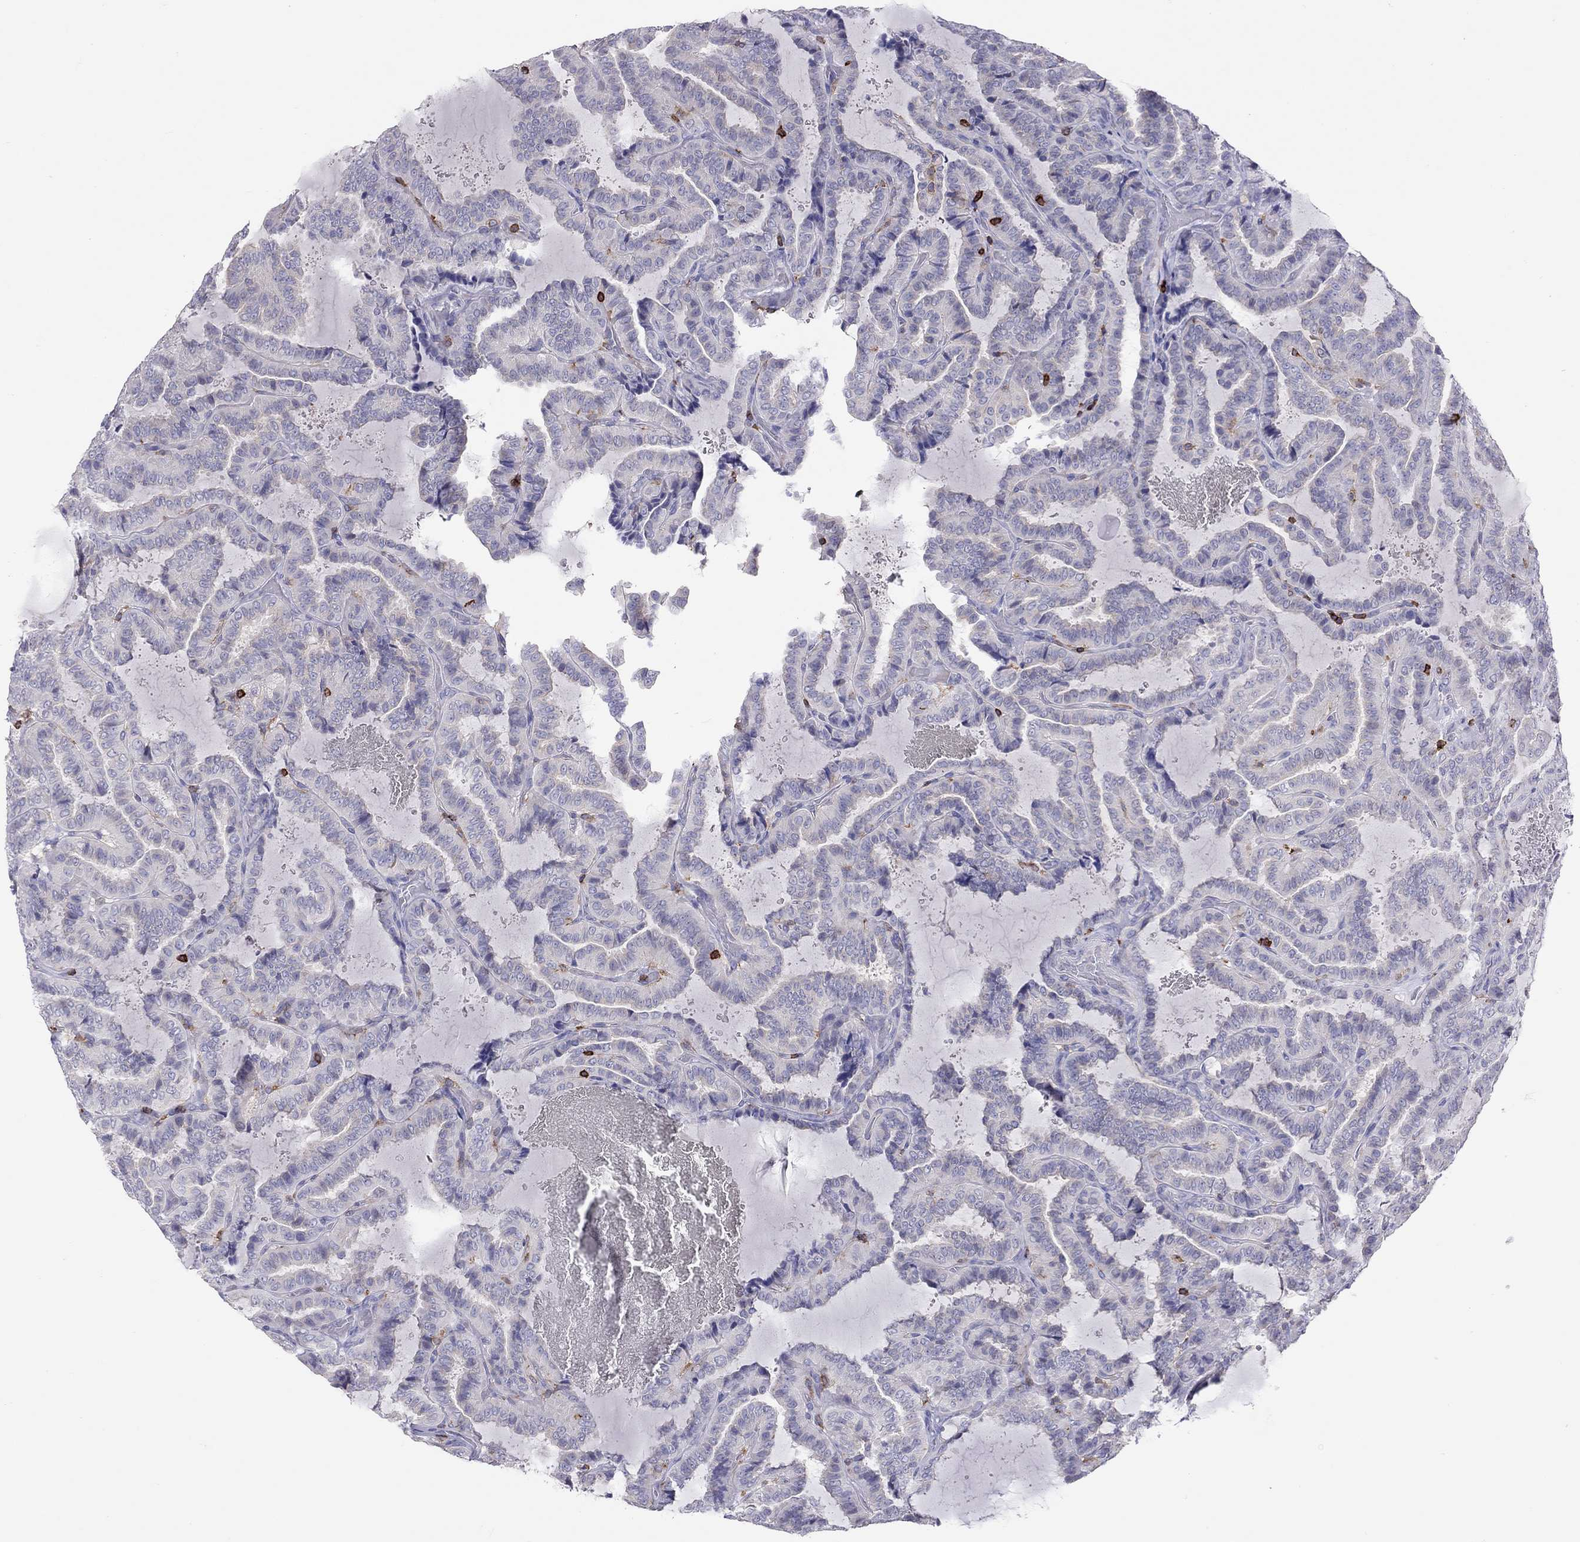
{"staining": {"intensity": "negative", "quantity": "none", "location": "none"}, "tissue": "thyroid cancer", "cell_type": "Tumor cells", "image_type": "cancer", "snomed": [{"axis": "morphology", "description": "Papillary adenocarcinoma, NOS"}, {"axis": "topography", "description": "Thyroid gland"}], "caption": "DAB (3,3'-diaminobenzidine) immunohistochemical staining of papillary adenocarcinoma (thyroid) exhibits no significant expression in tumor cells.", "gene": "MND1", "patient": {"sex": "female", "age": 39}}